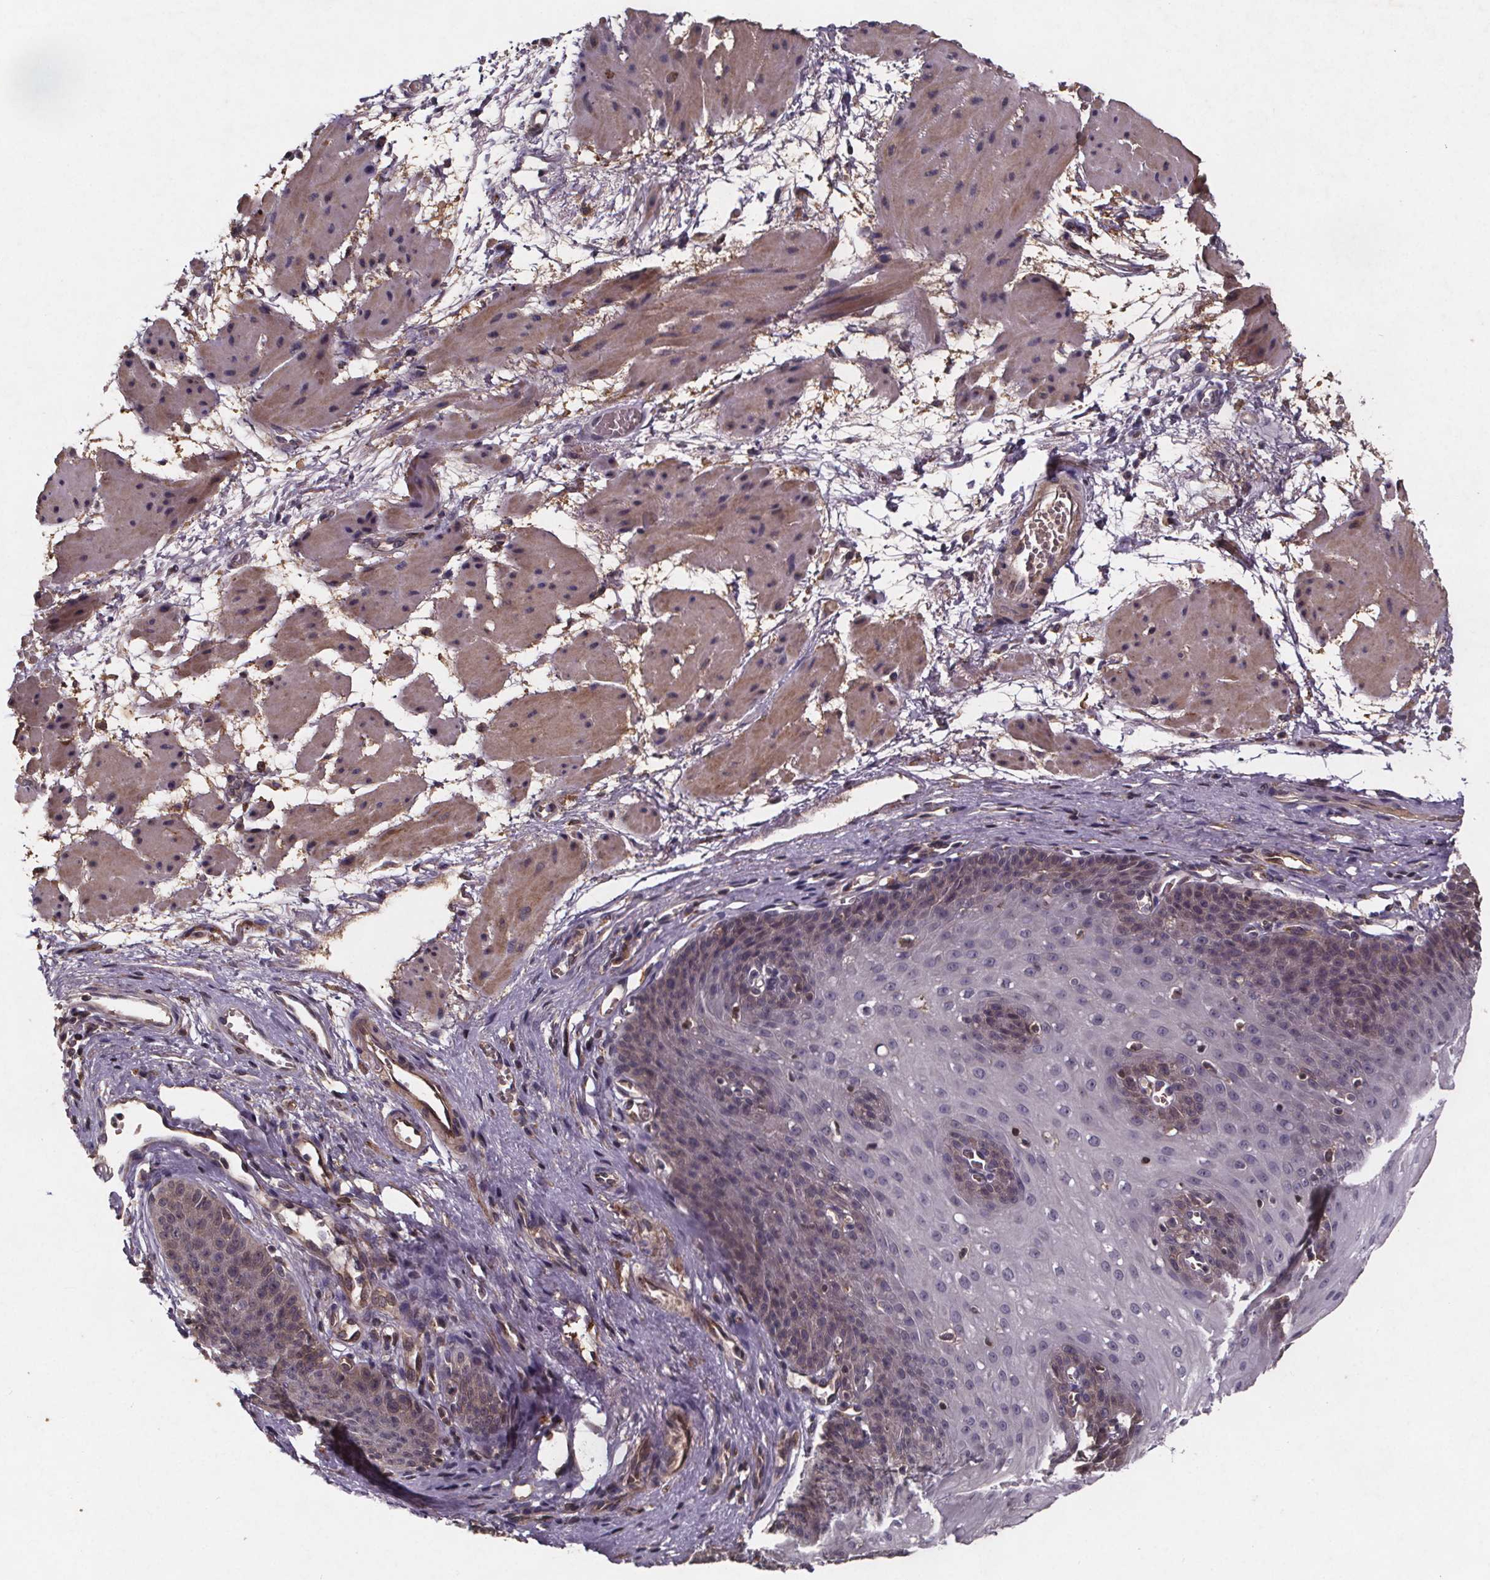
{"staining": {"intensity": "weak", "quantity": "25%-75%", "location": "cytoplasmic/membranous"}, "tissue": "esophagus", "cell_type": "Squamous epithelial cells", "image_type": "normal", "snomed": [{"axis": "morphology", "description": "Normal tissue, NOS"}, {"axis": "topography", "description": "Esophagus"}], "caption": "This is an image of immunohistochemistry staining of unremarkable esophagus, which shows weak staining in the cytoplasmic/membranous of squamous epithelial cells.", "gene": "FASTKD3", "patient": {"sex": "male", "age": 71}}